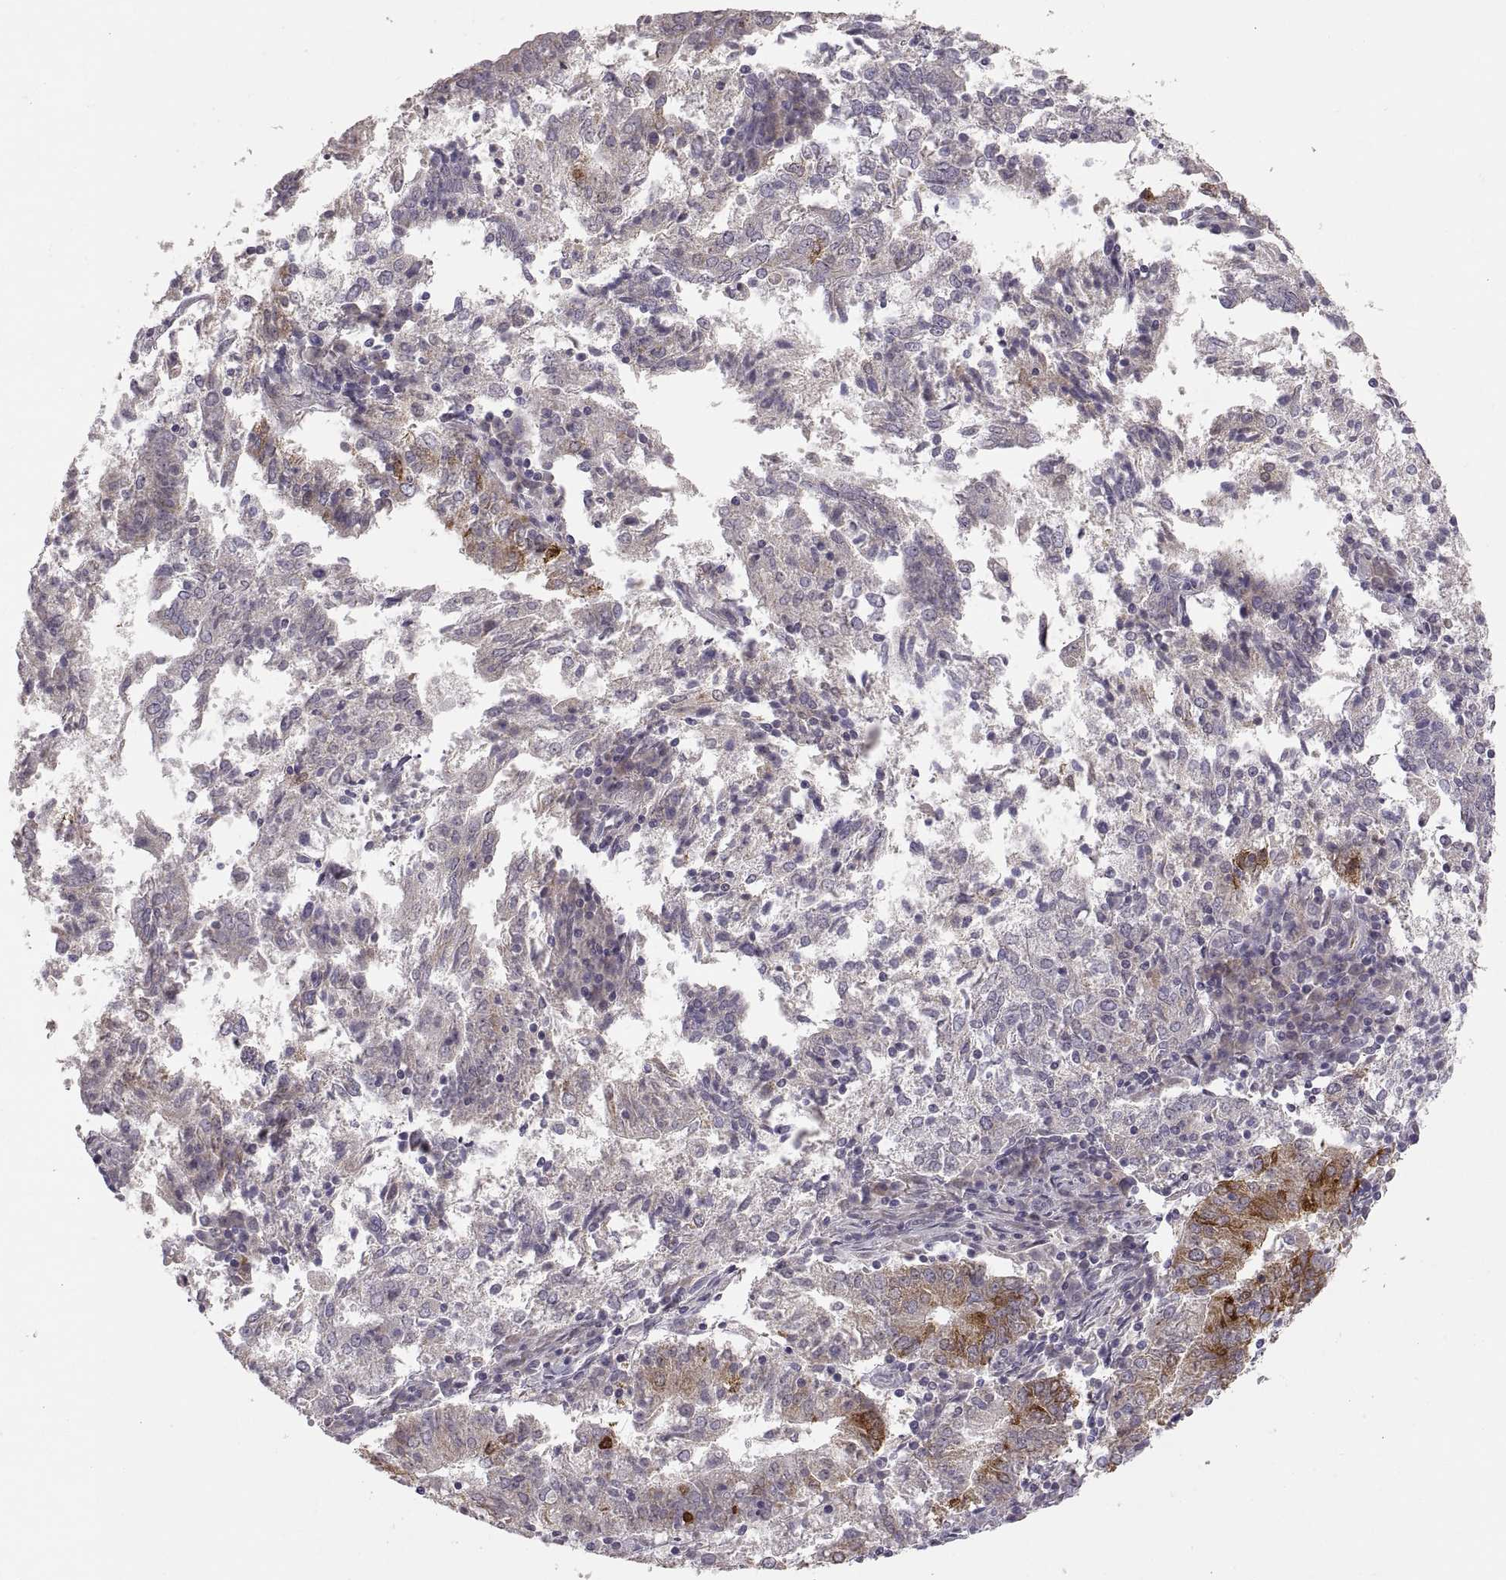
{"staining": {"intensity": "strong", "quantity": "<25%", "location": "cytoplasmic/membranous"}, "tissue": "endometrial cancer", "cell_type": "Tumor cells", "image_type": "cancer", "snomed": [{"axis": "morphology", "description": "Adenocarcinoma, NOS"}, {"axis": "topography", "description": "Endometrium"}], "caption": "Immunohistochemical staining of endometrial cancer (adenocarcinoma) reveals strong cytoplasmic/membranous protein staining in about <25% of tumor cells.", "gene": "HMGCR", "patient": {"sex": "female", "age": 82}}